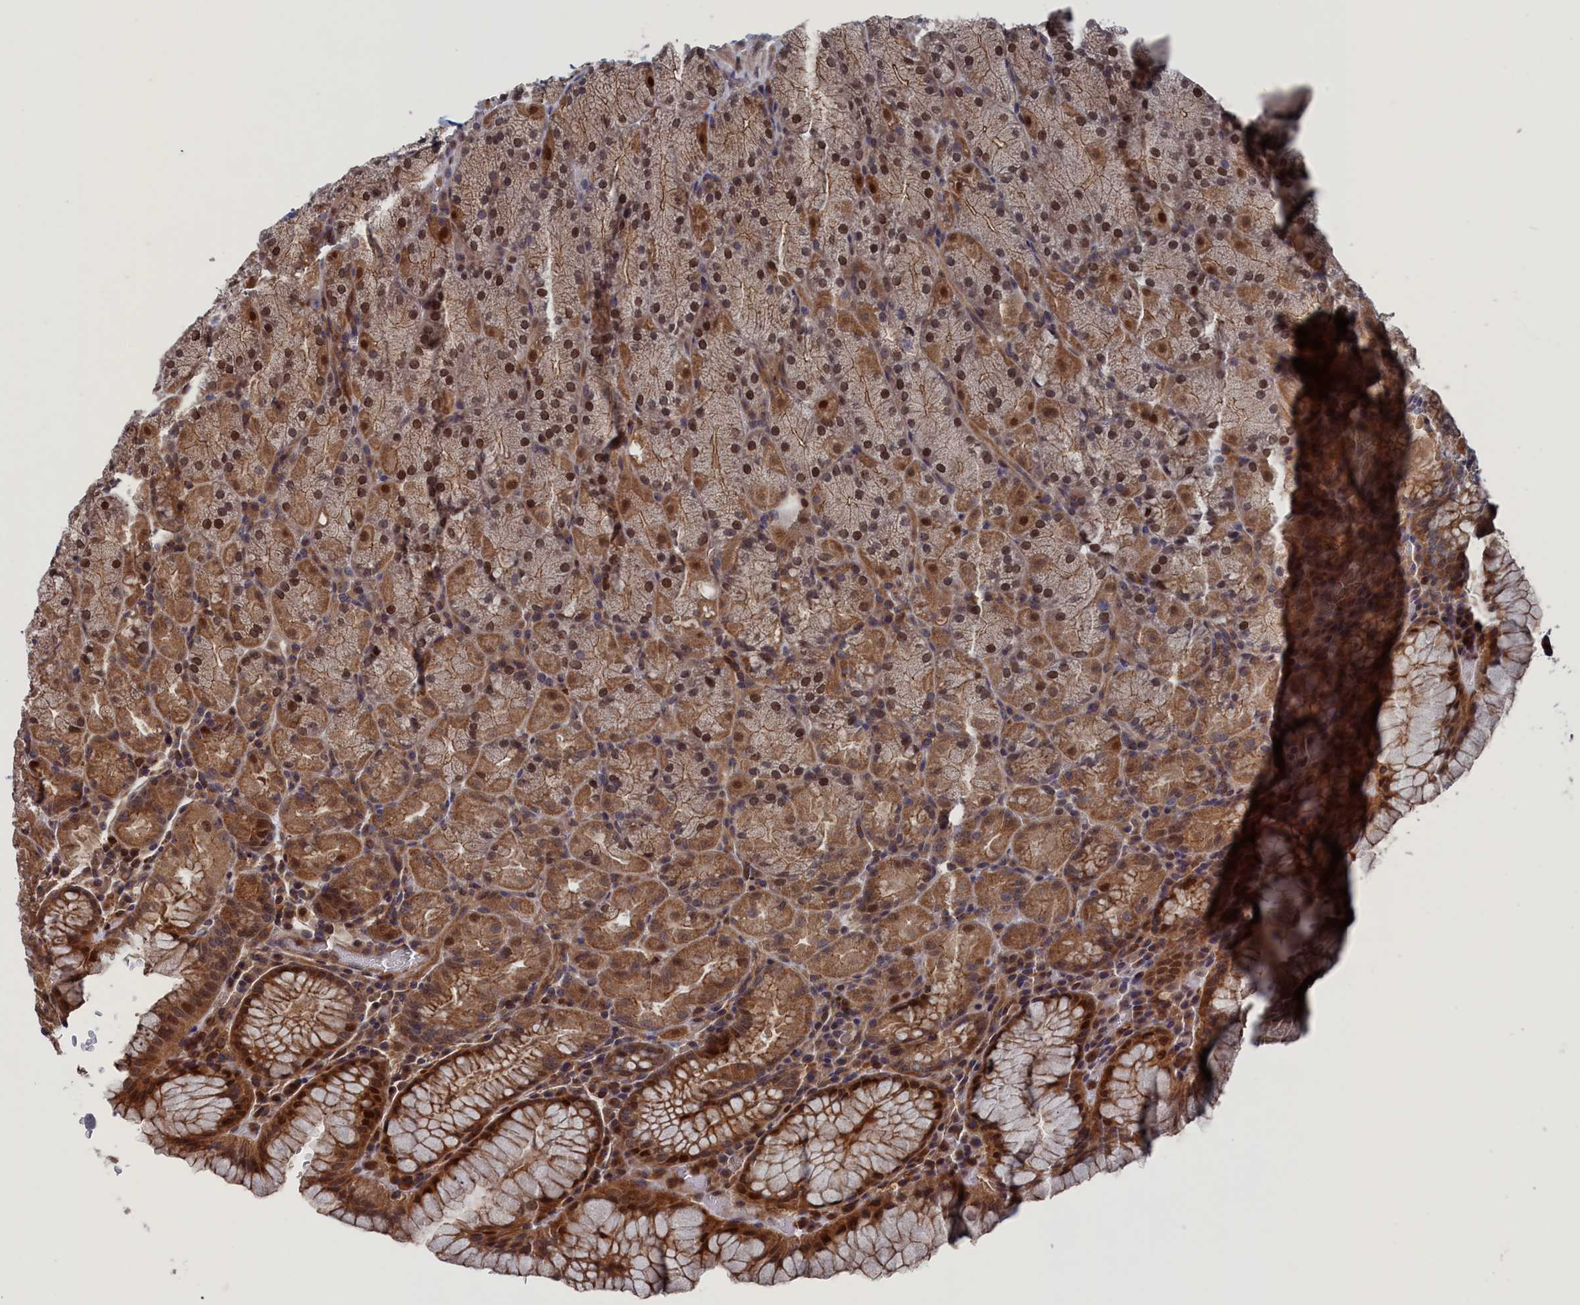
{"staining": {"intensity": "moderate", "quantity": ">75%", "location": "cytoplasmic/membranous"}, "tissue": "stomach", "cell_type": "Glandular cells", "image_type": "normal", "snomed": [{"axis": "morphology", "description": "Normal tissue, NOS"}, {"axis": "topography", "description": "Stomach, upper"}, {"axis": "topography", "description": "Stomach, lower"}], "caption": "Normal stomach exhibits moderate cytoplasmic/membranous staining in about >75% of glandular cells (DAB (3,3'-diaminobenzidine) = brown stain, brightfield microscopy at high magnification)..", "gene": "PLA2G15", "patient": {"sex": "male", "age": 80}}